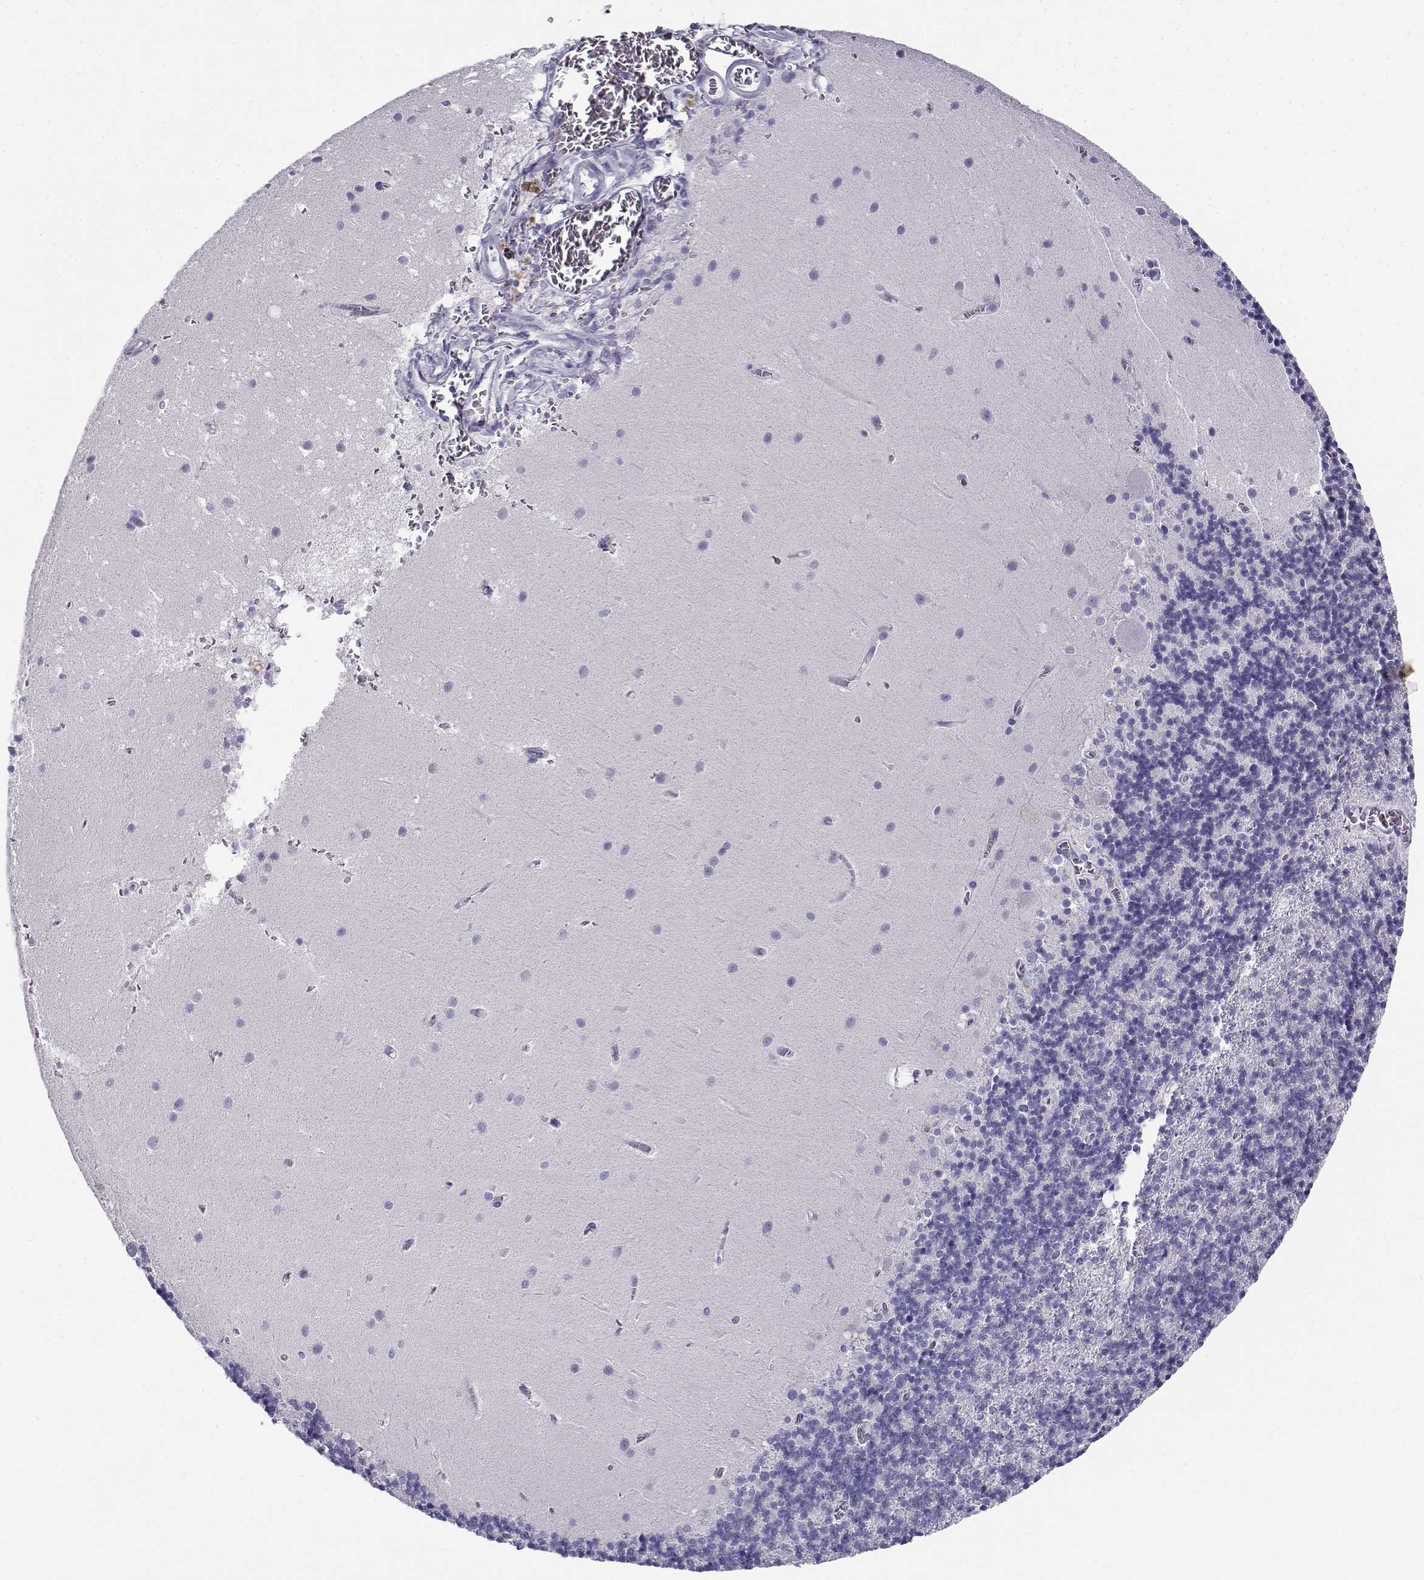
{"staining": {"intensity": "negative", "quantity": "none", "location": "none"}, "tissue": "cerebellum", "cell_type": "Cells in granular layer", "image_type": "normal", "snomed": [{"axis": "morphology", "description": "Normal tissue, NOS"}, {"axis": "topography", "description": "Cerebellum"}], "caption": "There is no significant expression in cells in granular layer of cerebellum. (IHC, brightfield microscopy, high magnification).", "gene": "CABS1", "patient": {"sex": "male", "age": 70}}